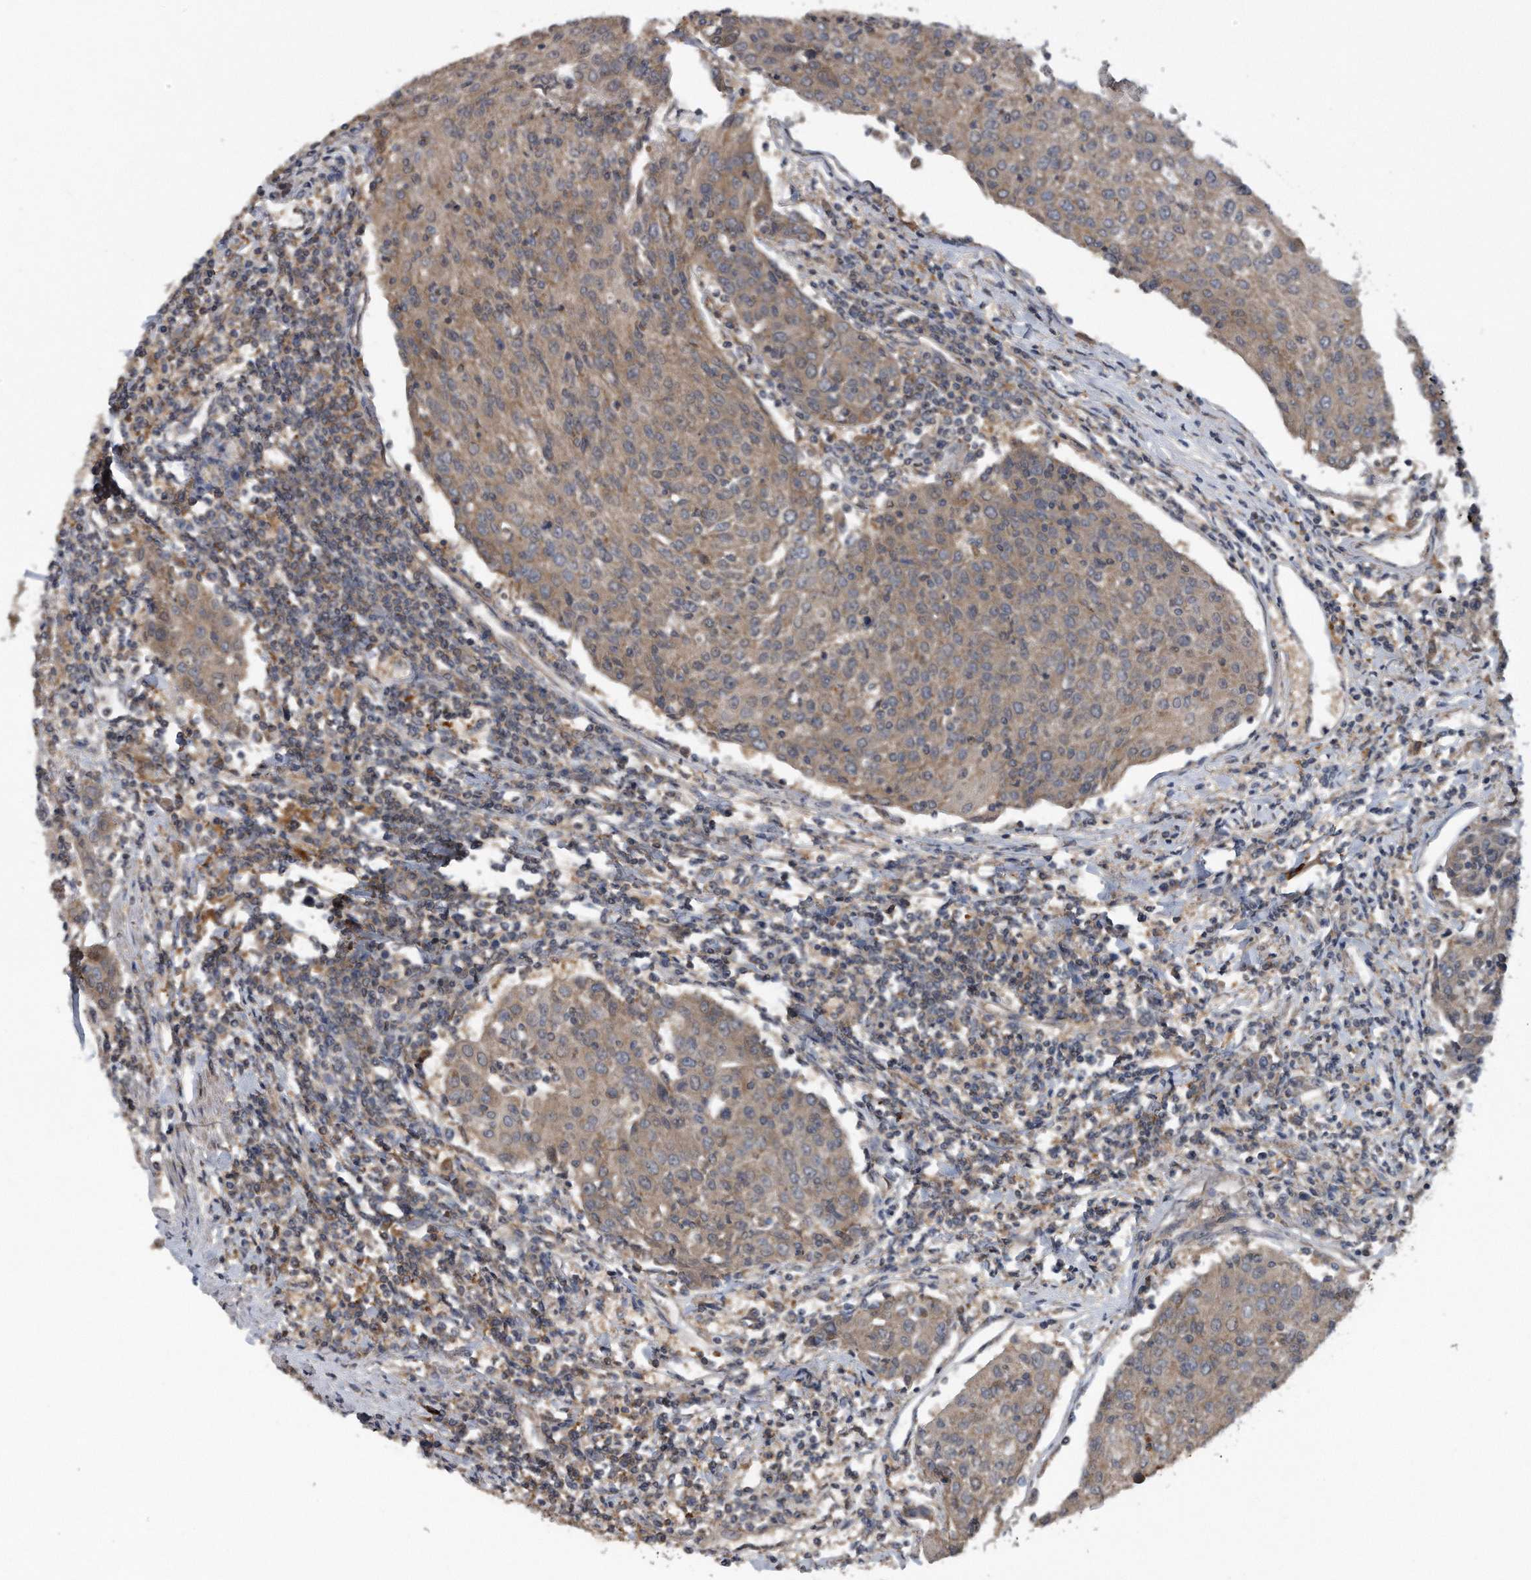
{"staining": {"intensity": "weak", "quantity": ">75%", "location": "cytoplasmic/membranous"}, "tissue": "urothelial cancer", "cell_type": "Tumor cells", "image_type": "cancer", "snomed": [{"axis": "morphology", "description": "Urothelial carcinoma, High grade"}, {"axis": "topography", "description": "Urinary bladder"}], "caption": "IHC staining of high-grade urothelial carcinoma, which reveals low levels of weak cytoplasmic/membranous expression in about >75% of tumor cells indicating weak cytoplasmic/membranous protein positivity. The staining was performed using DAB (3,3'-diaminobenzidine) (brown) for protein detection and nuclei were counterstained in hematoxylin (blue).", "gene": "ALPK2", "patient": {"sex": "female", "age": 85}}